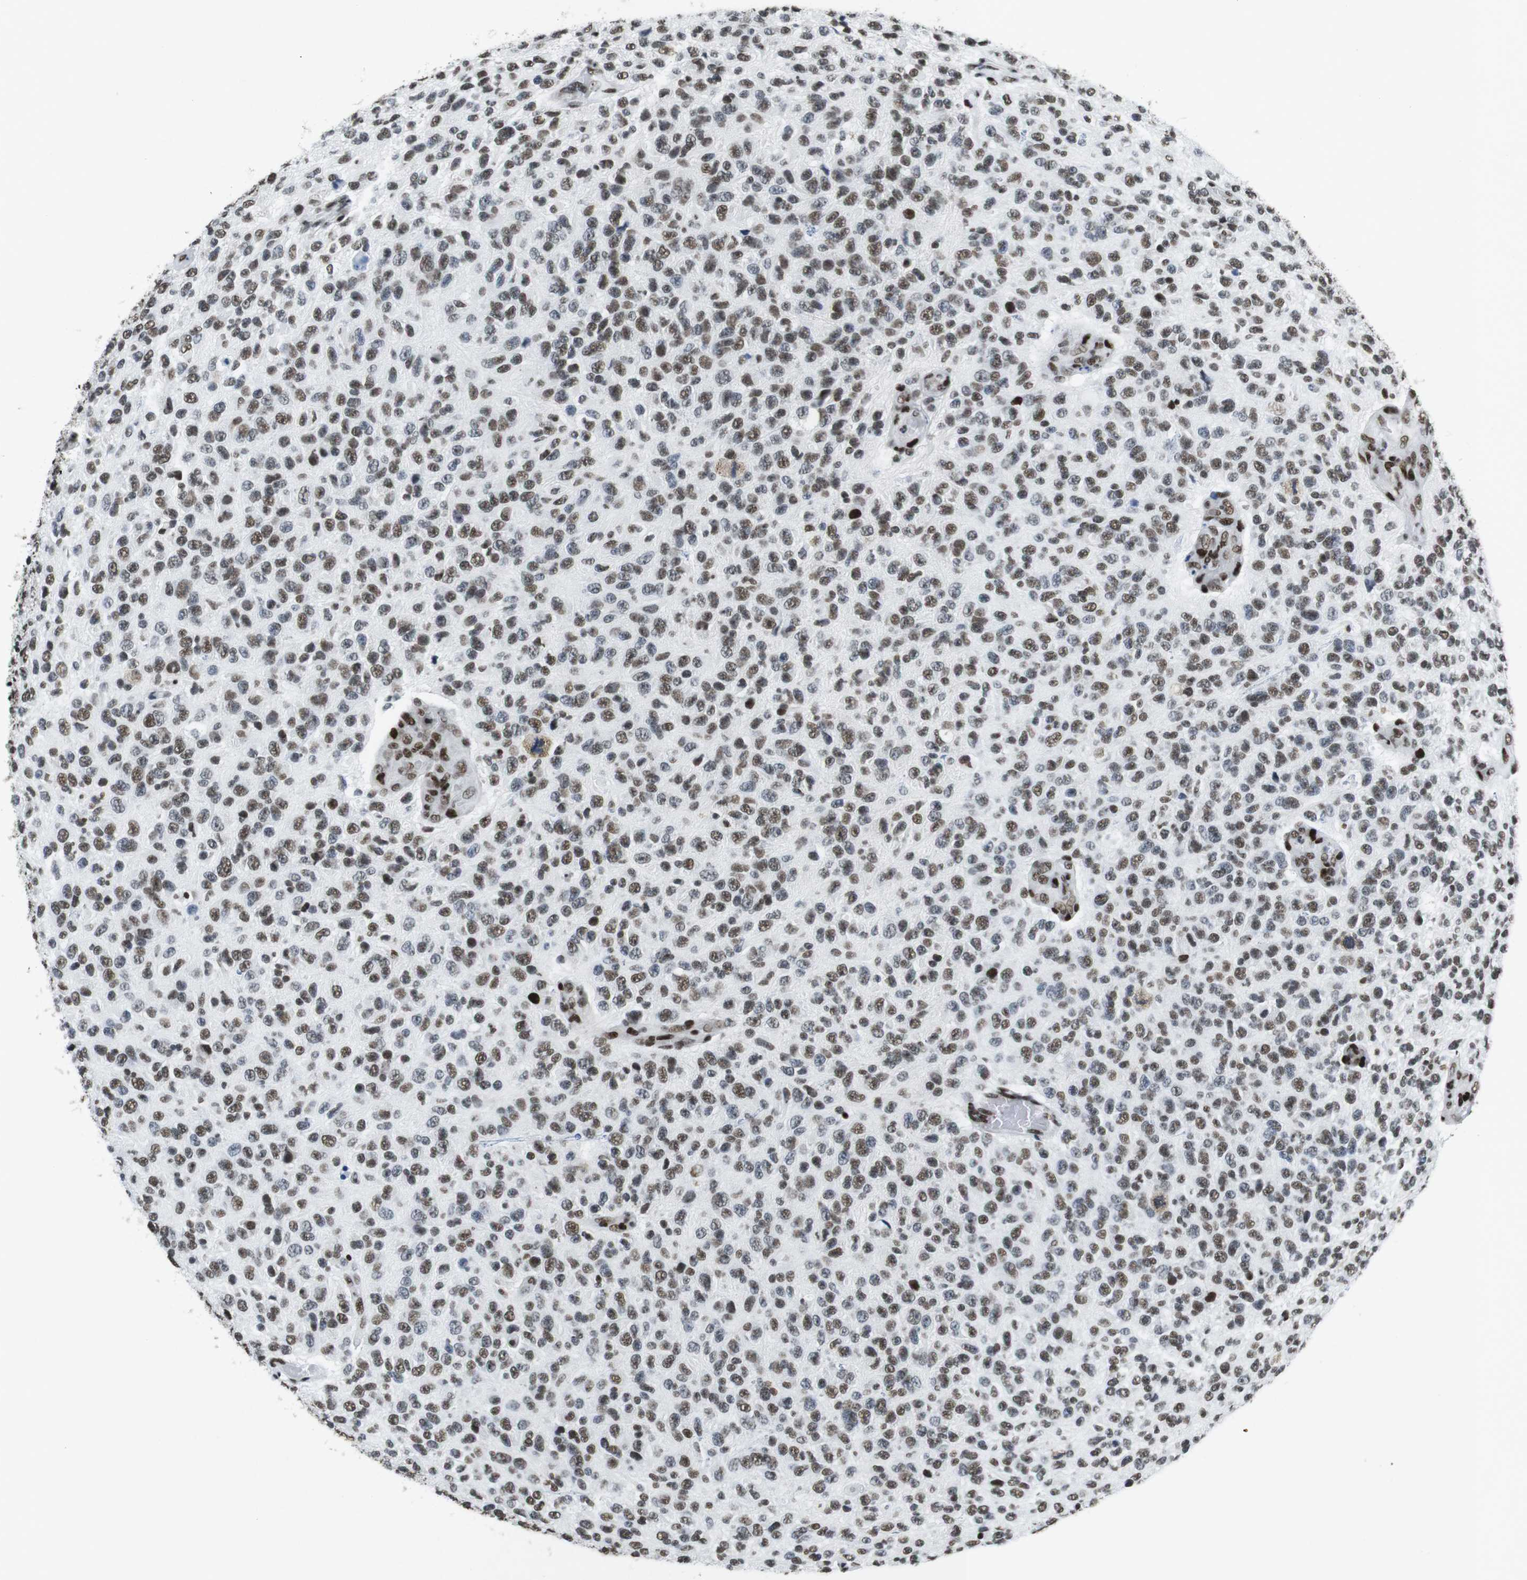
{"staining": {"intensity": "moderate", "quantity": "25%-75%", "location": "nuclear"}, "tissue": "glioma", "cell_type": "Tumor cells", "image_type": "cancer", "snomed": [{"axis": "morphology", "description": "Glioma, malignant, High grade"}, {"axis": "topography", "description": "pancreas cauda"}], "caption": "A brown stain highlights moderate nuclear staining of a protein in human malignant glioma (high-grade) tumor cells.", "gene": "CITED2", "patient": {"sex": "male", "age": 60}}